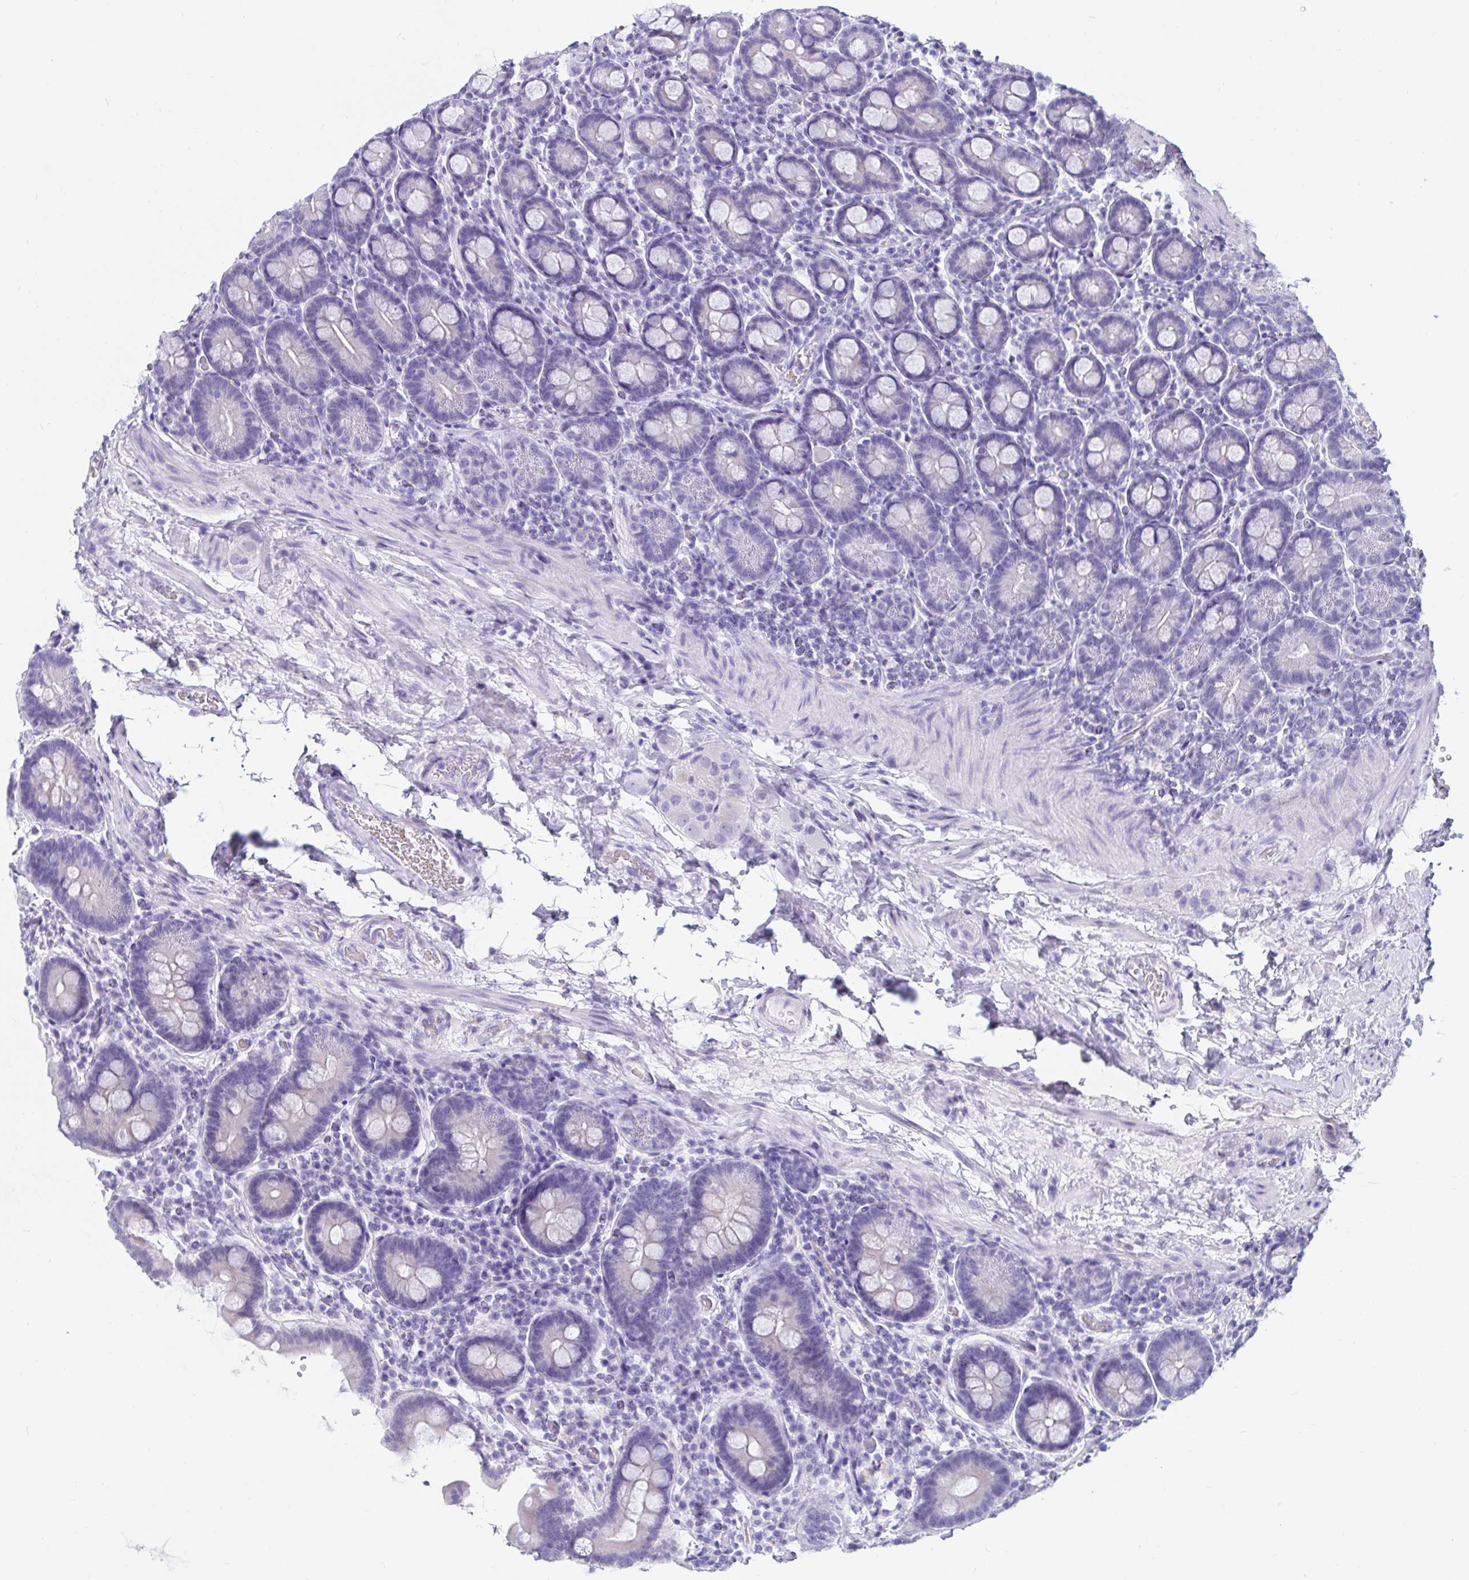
{"staining": {"intensity": "negative", "quantity": "none", "location": "none"}, "tissue": "small intestine", "cell_type": "Glandular cells", "image_type": "normal", "snomed": [{"axis": "morphology", "description": "Normal tissue, NOS"}, {"axis": "topography", "description": "Small intestine"}], "caption": "DAB immunohistochemical staining of unremarkable small intestine displays no significant positivity in glandular cells. The staining was performed using DAB (3,3'-diaminobenzidine) to visualize the protein expression in brown, while the nuclei were stained in blue with hematoxylin (Magnification: 20x).", "gene": "ZPBP2", "patient": {"sex": "male", "age": 26}}